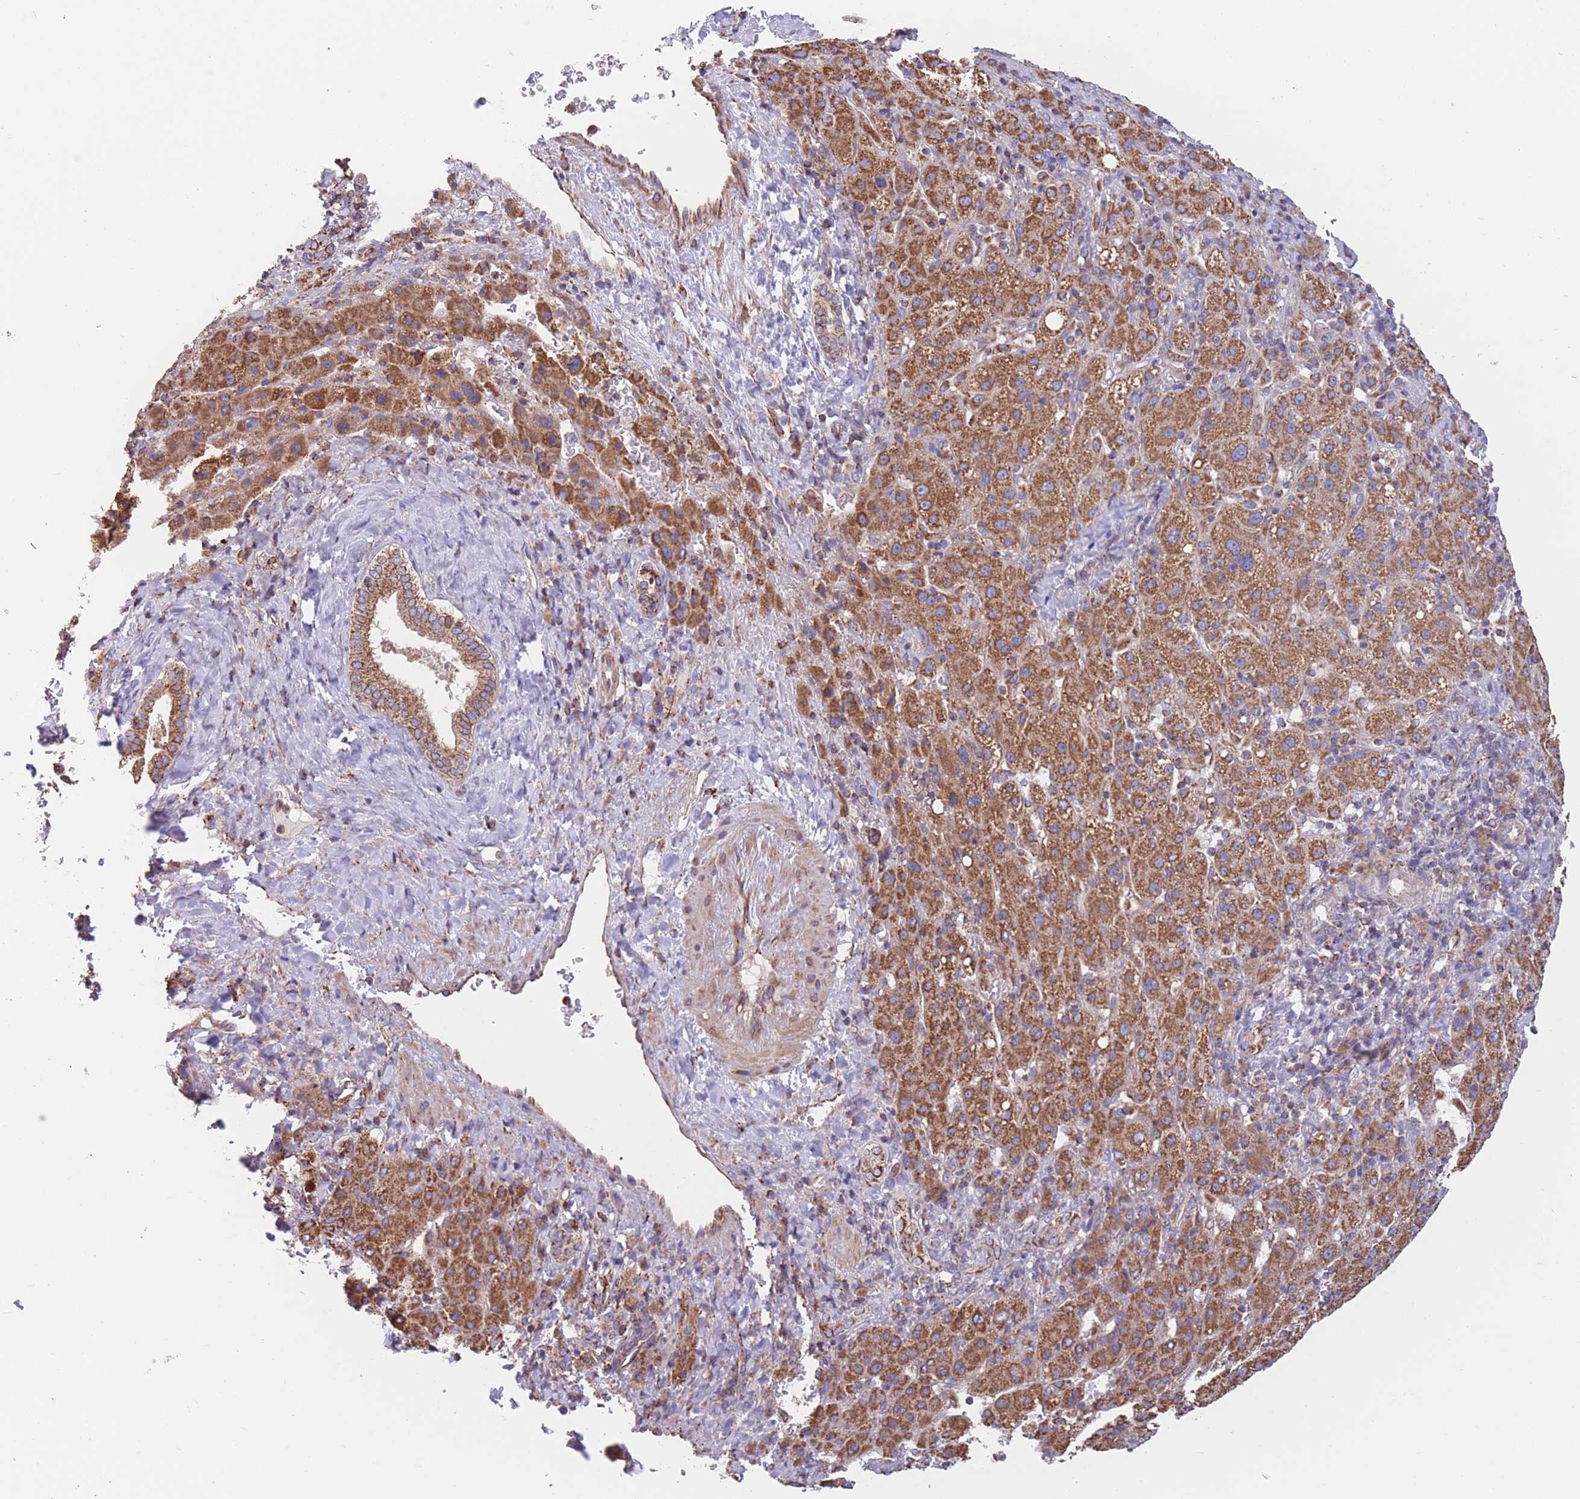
{"staining": {"intensity": "strong", "quantity": ">75%", "location": "cytoplasmic/membranous"}, "tissue": "liver cancer", "cell_type": "Tumor cells", "image_type": "cancer", "snomed": [{"axis": "morphology", "description": "Carcinoma, Hepatocellular, NOS"}, {"axis": "topography", "description": "Liver"}], "caption": "IHC image of neoplastic tissue: human liver cancer (hepatocellular carcinoma) stained using IHC shows high levels of strong protein expression localized specifically in the cytoplasmic/membranous of tumor cells, appearing as a cytoplasmic/membranous brown color.", "gene": "FKBP8", "patient": {"sex": "female", "age": 58}}